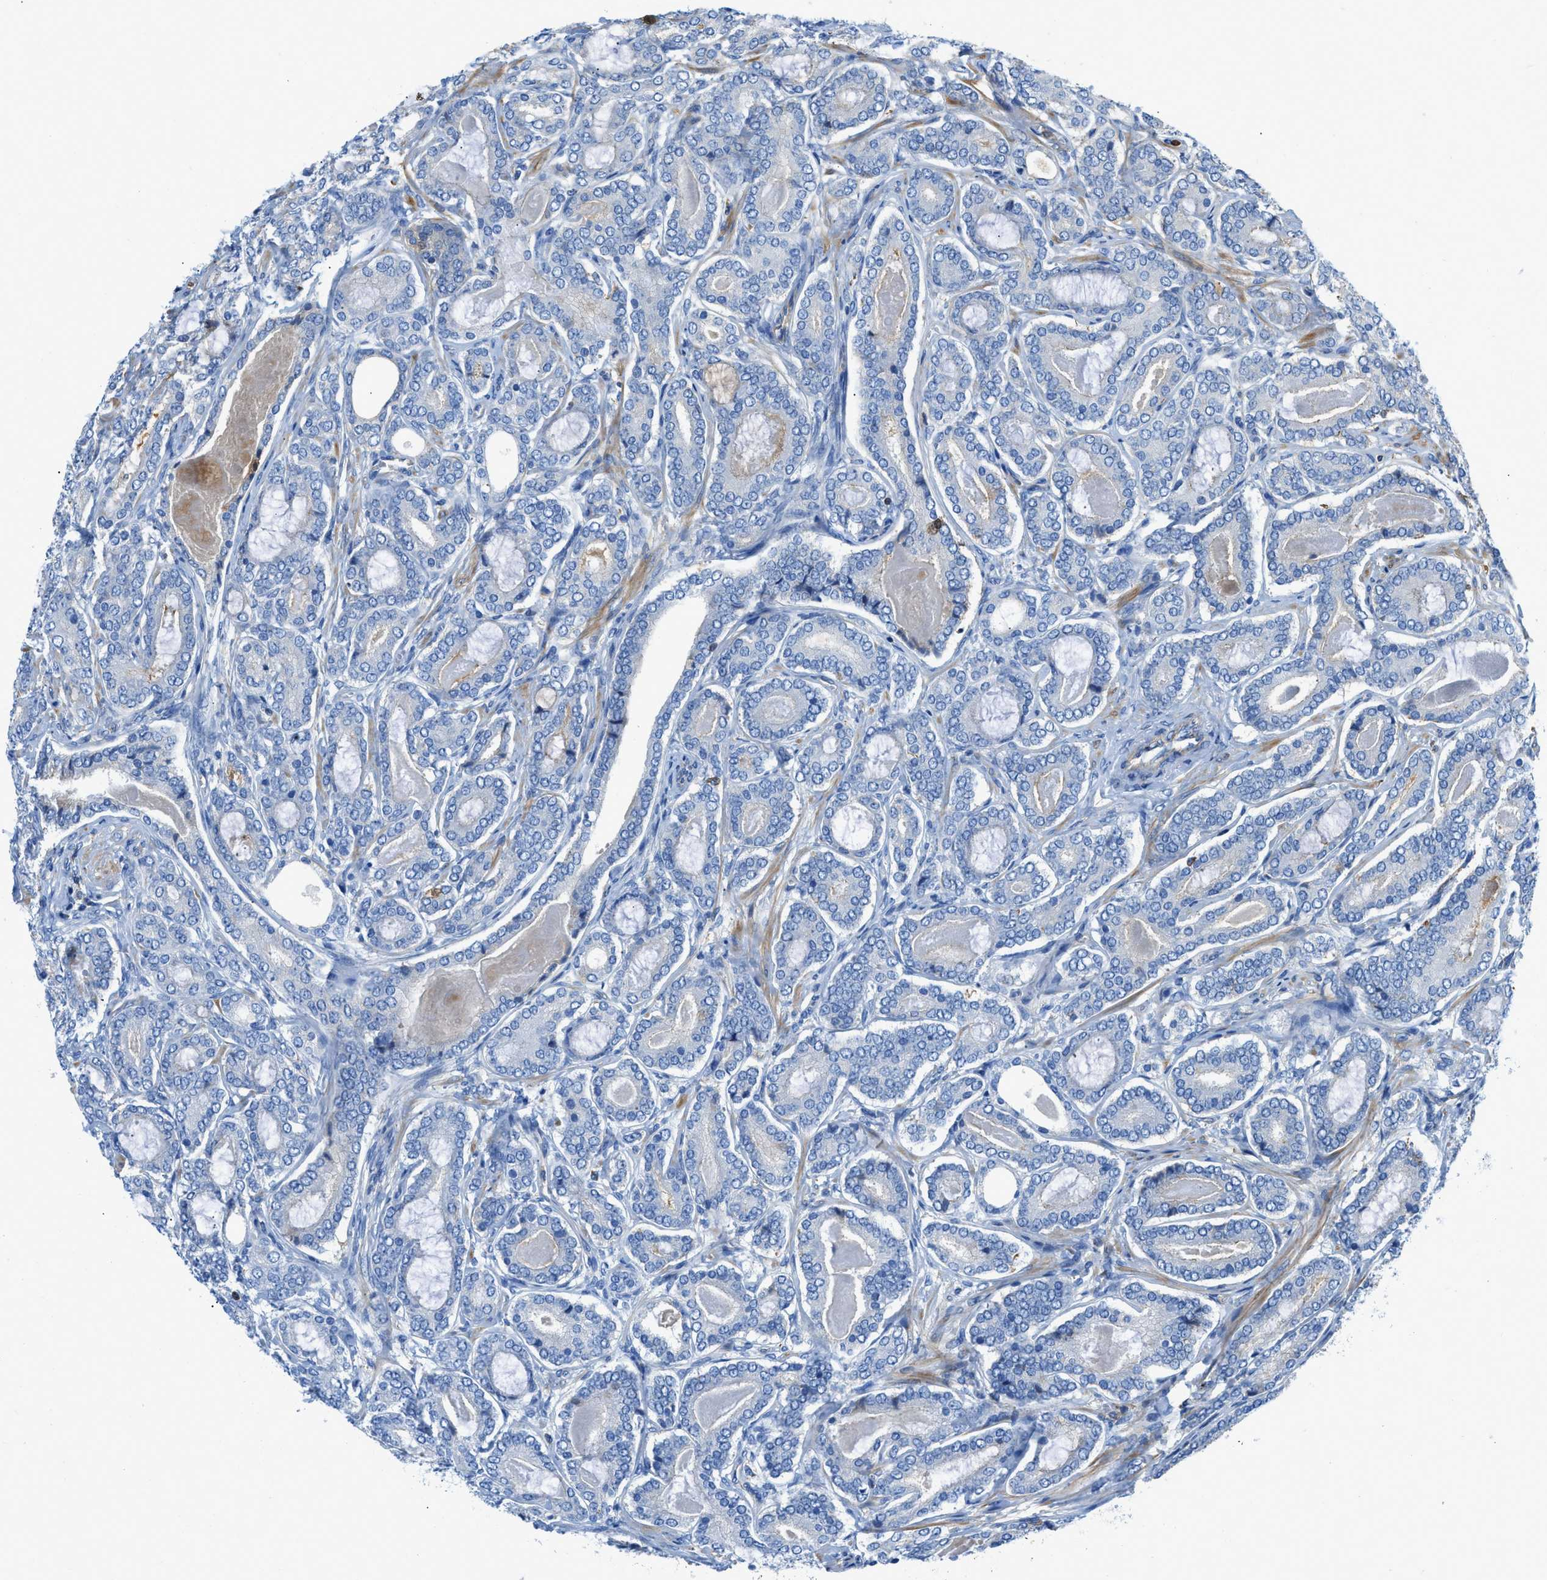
{"staining": {"intensity": "negative", "quantity": "none", "location": "none"}, "tissue": "prostate cancer", "cell_type": "Tumor cells", "image_type": "cancer", "snomed": [{"axis": "morphology", "description": "Adenocarcinoma, High grade"}, {"axis": "topography", "description": "Prostate"}], "caption": "Immunohistochemistry image of human prostate cancer (adenocarcinoma (high-grade)) stained for a protein (brown), which displays no expression in tumor cells.", "gene": "ATP6V0D1", "patient": {"sex": "male", "age": 60}}